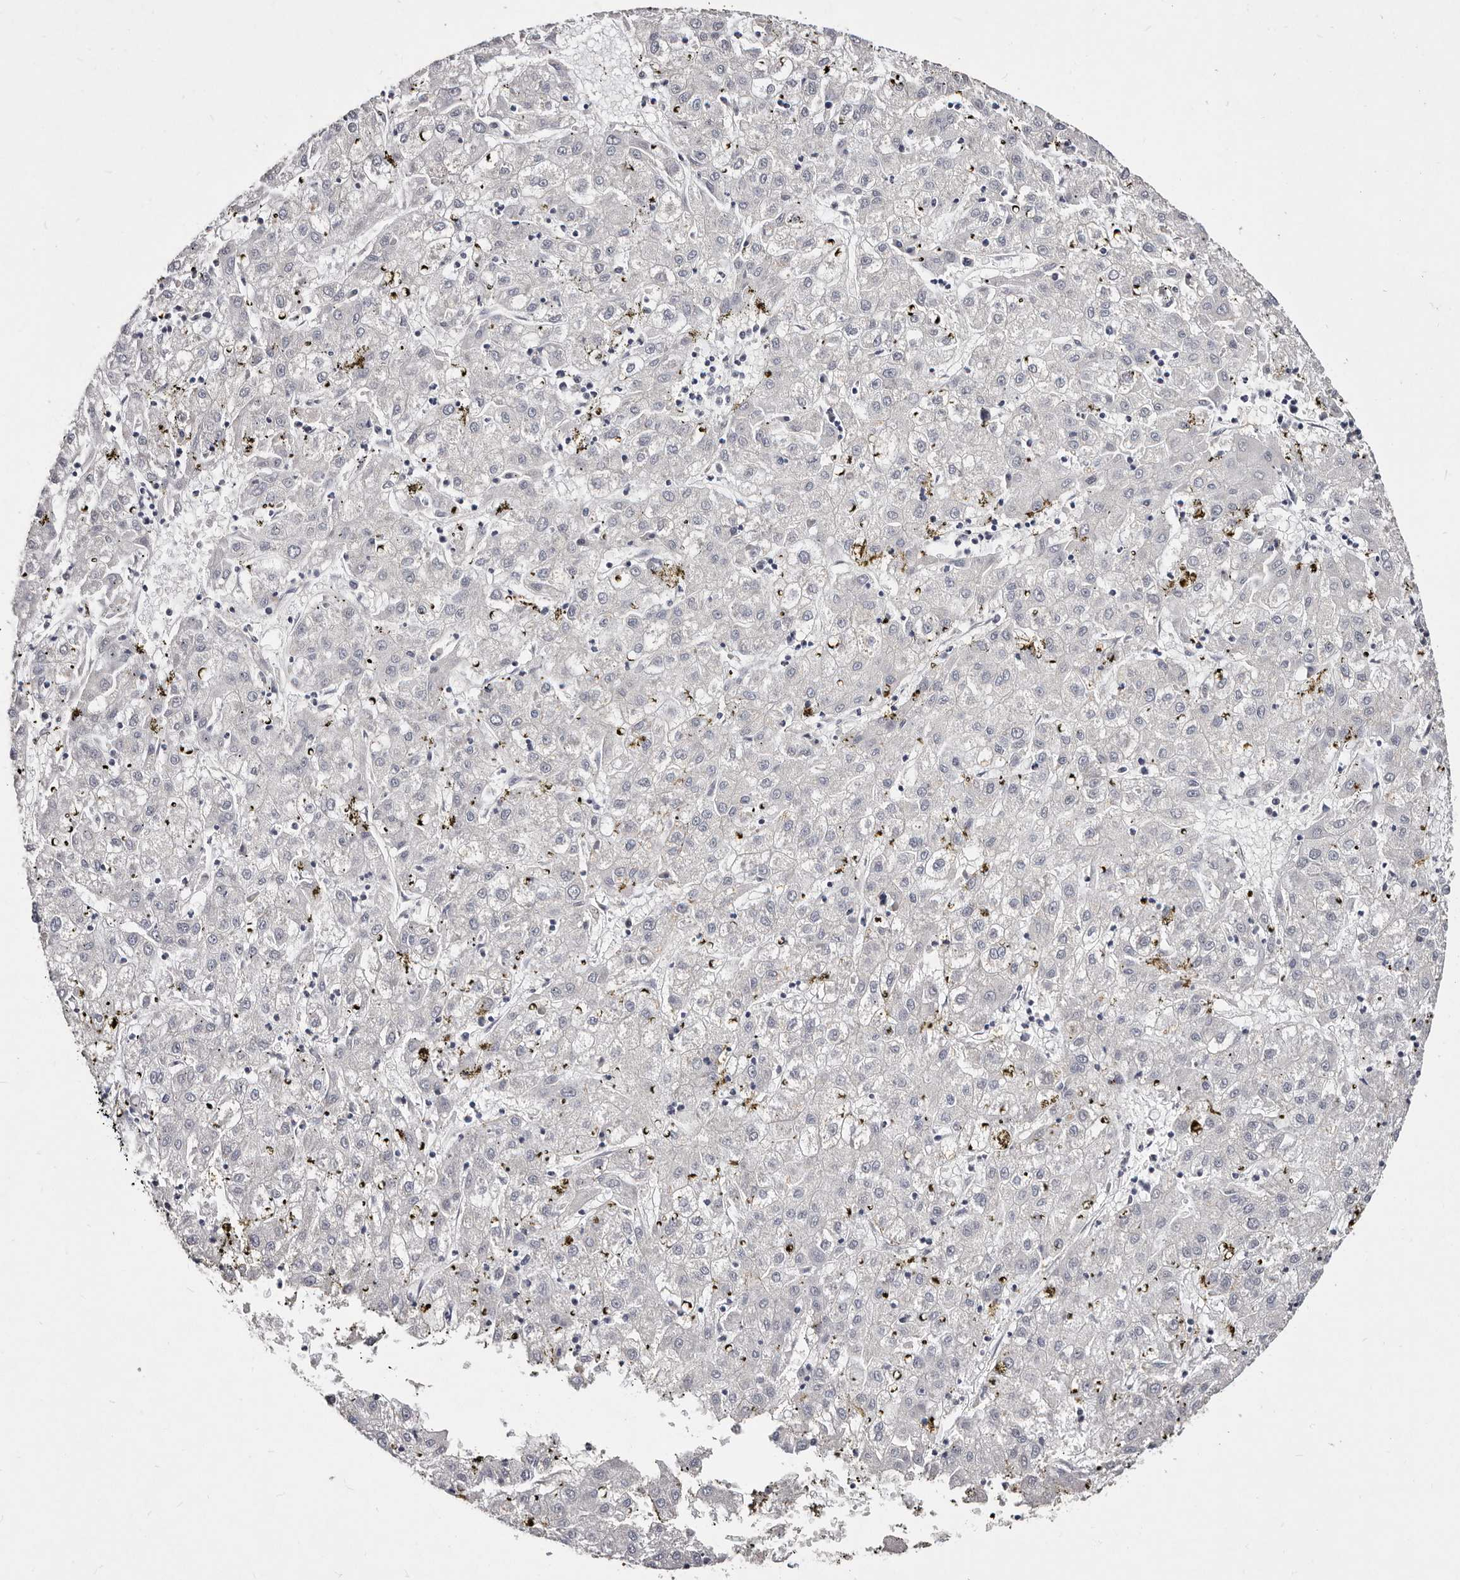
{"staining": {"intensity": "negative", "quantity": "none", "location": "none"}, "tissue": "liver cancer", "cell_type": "Tumor cells", "image_type": "cancer", "snomed": [{"axis": "morphology", "description": "Carcinoma, Hepatocellular, NOS"}, {"axis": "topography", "description": "Liver"}], "caption": "This is an IHC image of human liver cancer (hepatocellular carcinoma). There is no positivity in tumor cells.", "gene": "MRPS33", "patient": {"sex": "male", "age": 72}}